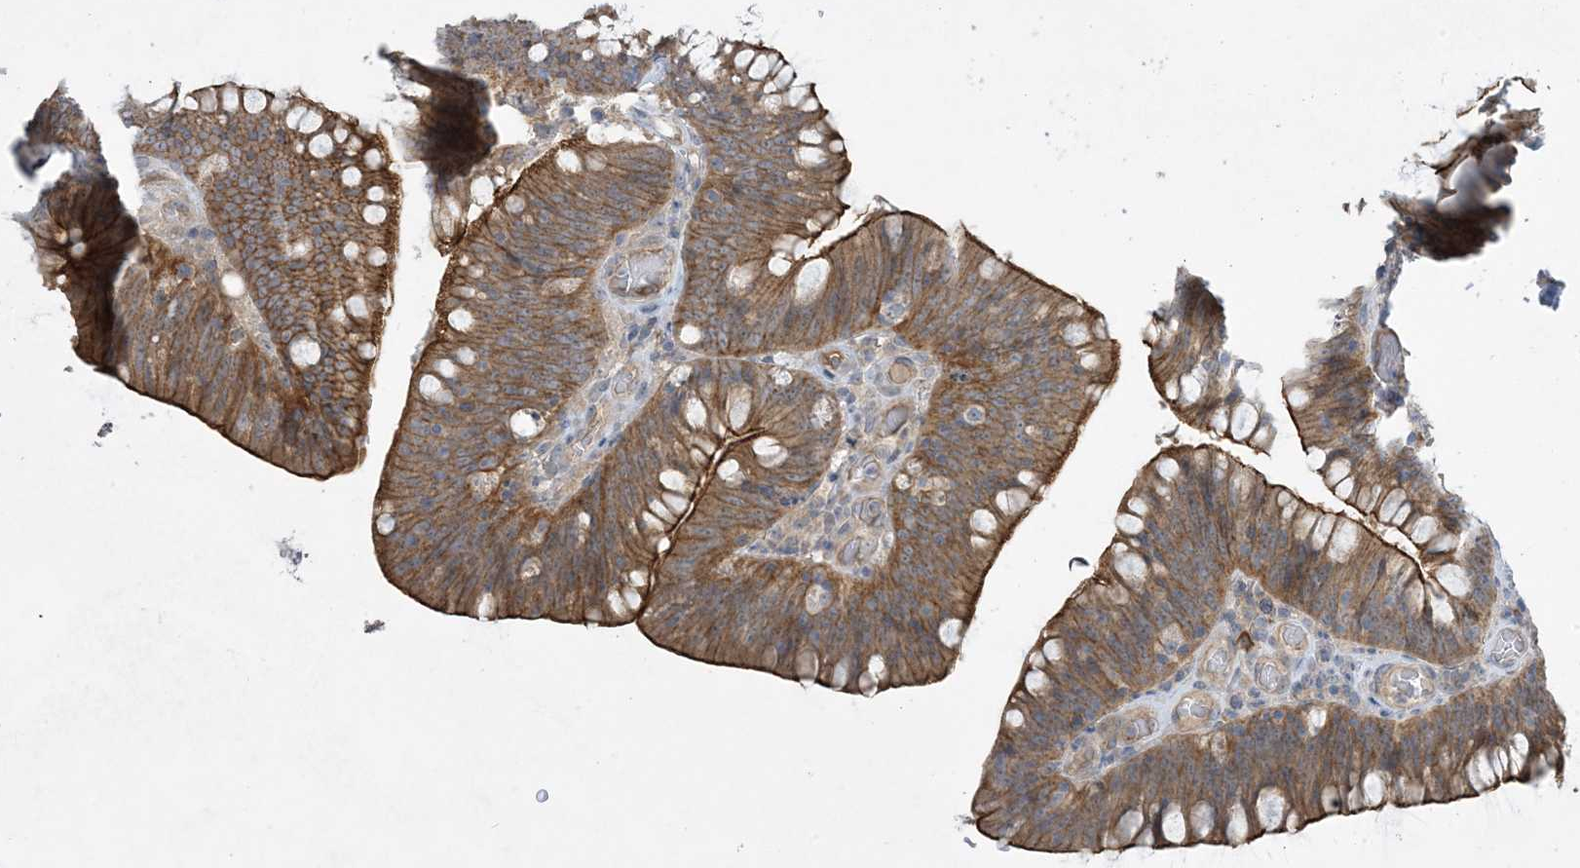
{"staining": {"intensity": "strong", "quantity": ">75%", "location": "cytoplasmic/membranous"}, "tissue": "colorectal cancer", "cell_type": "Tumor cells", "image_type": "cancer", "snomed": [{"axis": "morphology", "description": "Normal tissue, NOS"}, {"axis": "topography", "description": "Colon"}], "caption": "Approximately >75% of tumor cells in human colorectal cancer reveal strong cytoplasmic/membranous protein expression as visualized by brown immunohistochemical staining.", "gene": "AOC1", "patient": {"sex": "female", "age": 82}}